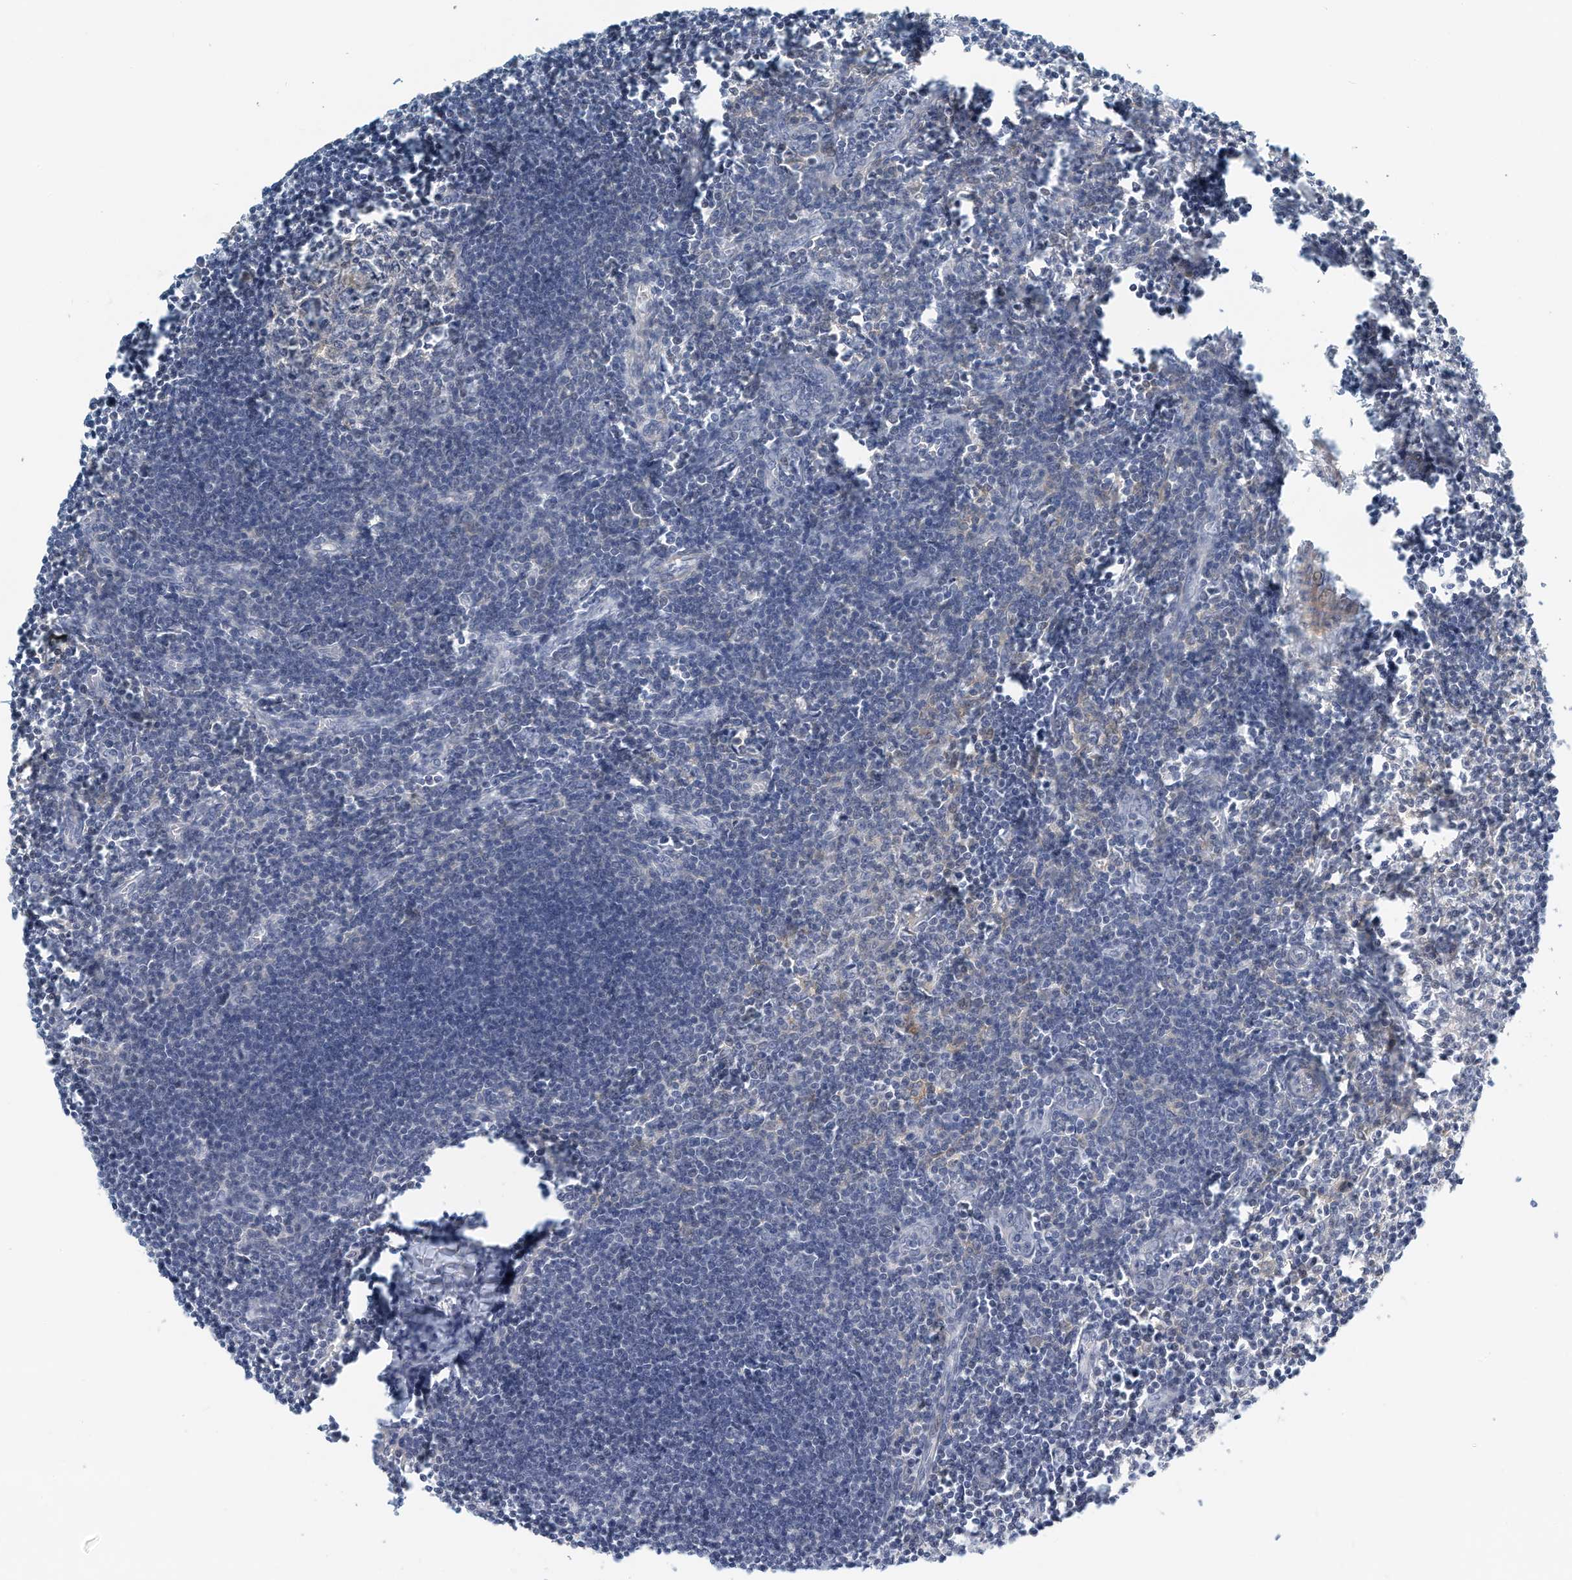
{"staining": {"intensity": "moderate", "quantity": "<25%", "location": "cytoplasmic/membranous"}, "tissue": "lymph node", "cell_type": "Germinal center cells", "image_type": "normal", "snomed": [{"axis": "morphology", "description": "Normal tissue, NOS"}, {"axis": "morphology", "description": "Malignant melanoma, Metastatic site"}, {"axis": "topography", "description": "Lymph node"}], "caption": "Protein analysis of normal lymph node reveals moderate cytoplasmic/membranous expression in approximately <25% of germinal center cells.", "gene": "MICAL1", "patient": {"sex": "male", "age": 41}}